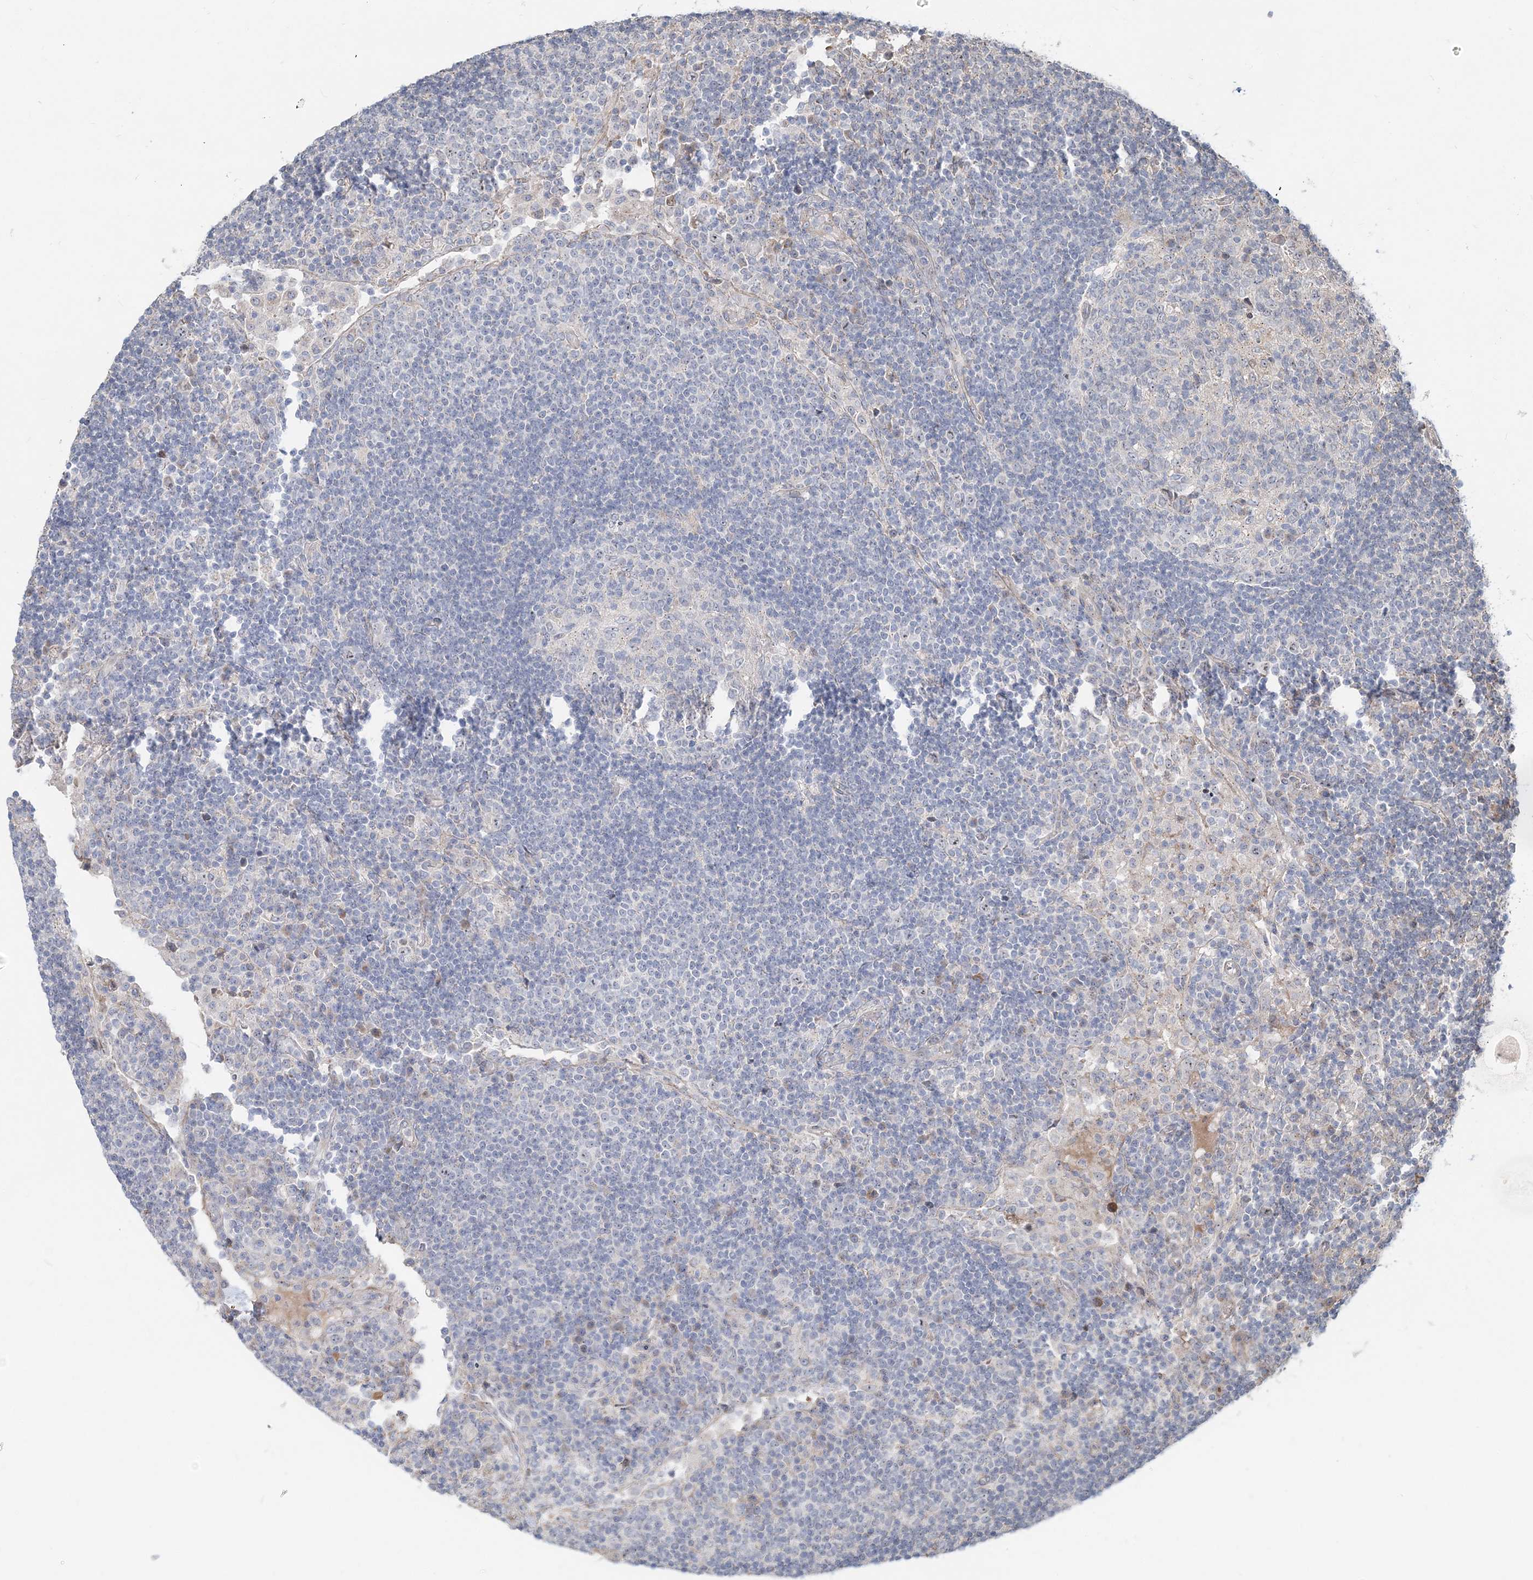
{"staining": {"intensity": "weak", "quantity": "<25%", "location": "nuclear"}, "tissue": "lymph node", "cell_type": "Germinal center cells", "image_type": "normal", "snomed": [{"axis": "morphology", "description": "Normal tissue, NOS"}, {"axis": "topography", "description": "Lymph node"}], "caption": "This is a photomicrograph of immunohistochemistry staining of unremarkable lymph node, which shows no expression in germinal center cells.", "gene": "CXXC5", "patient": {"sex": "female", "age": 53}}